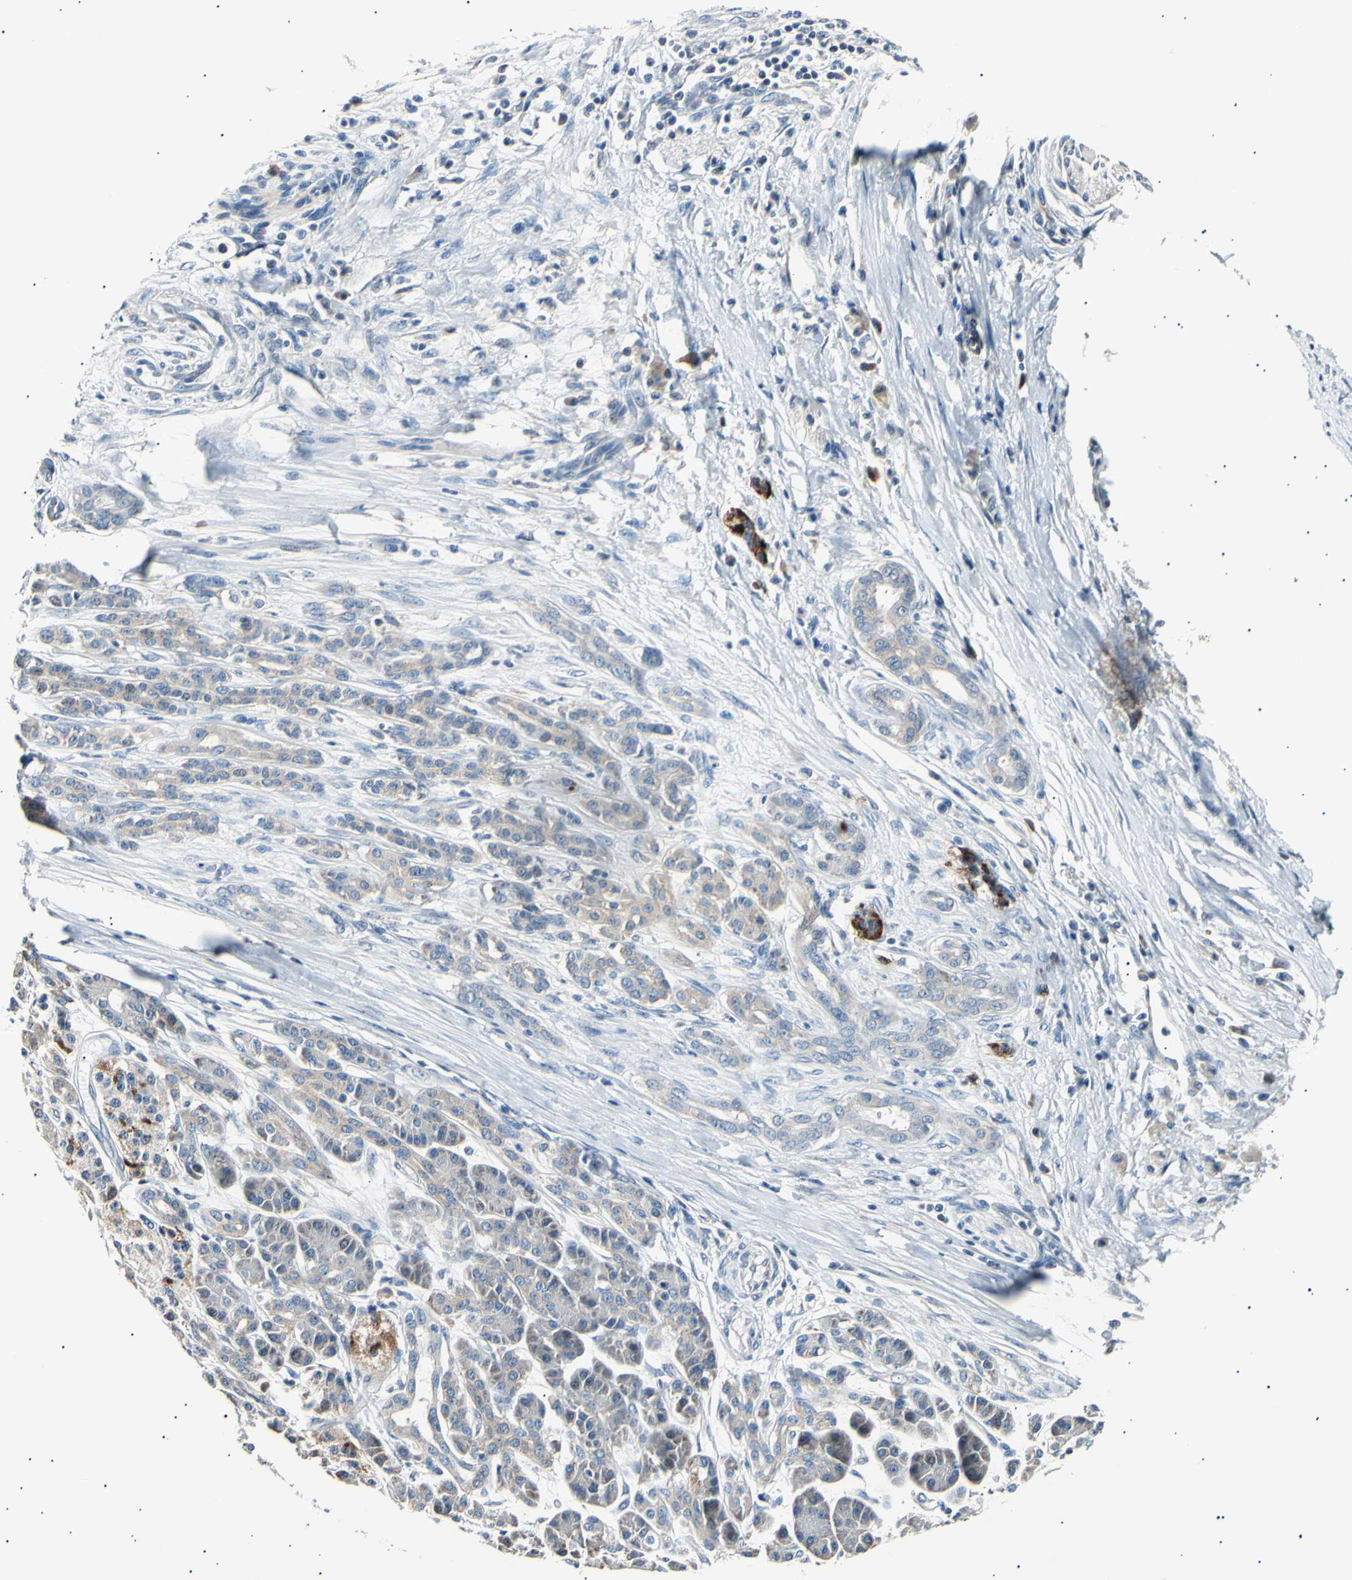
{"staining": {"intensity": "weak", "quantity": ">75%", "location": "cytoplasmic/membranous"}, "tissue": "pancreatic cancer", "cell_type": "Tumor cells", "image_type": "cancer", "snomed": [{"axis": "morphology", "description": "Adenocarcinoma, NOS"}, {"axis": "topography", "description": "Pancreas"}], "caption": "Pancreatic adenocarcinoma stained for a protein (brown) shows weak cytoplasmic/membranous positive positivity in approximately >75% of tumor cells.", "gene": "ITGA6", "patient": {"sex": "male", "age": 59}}